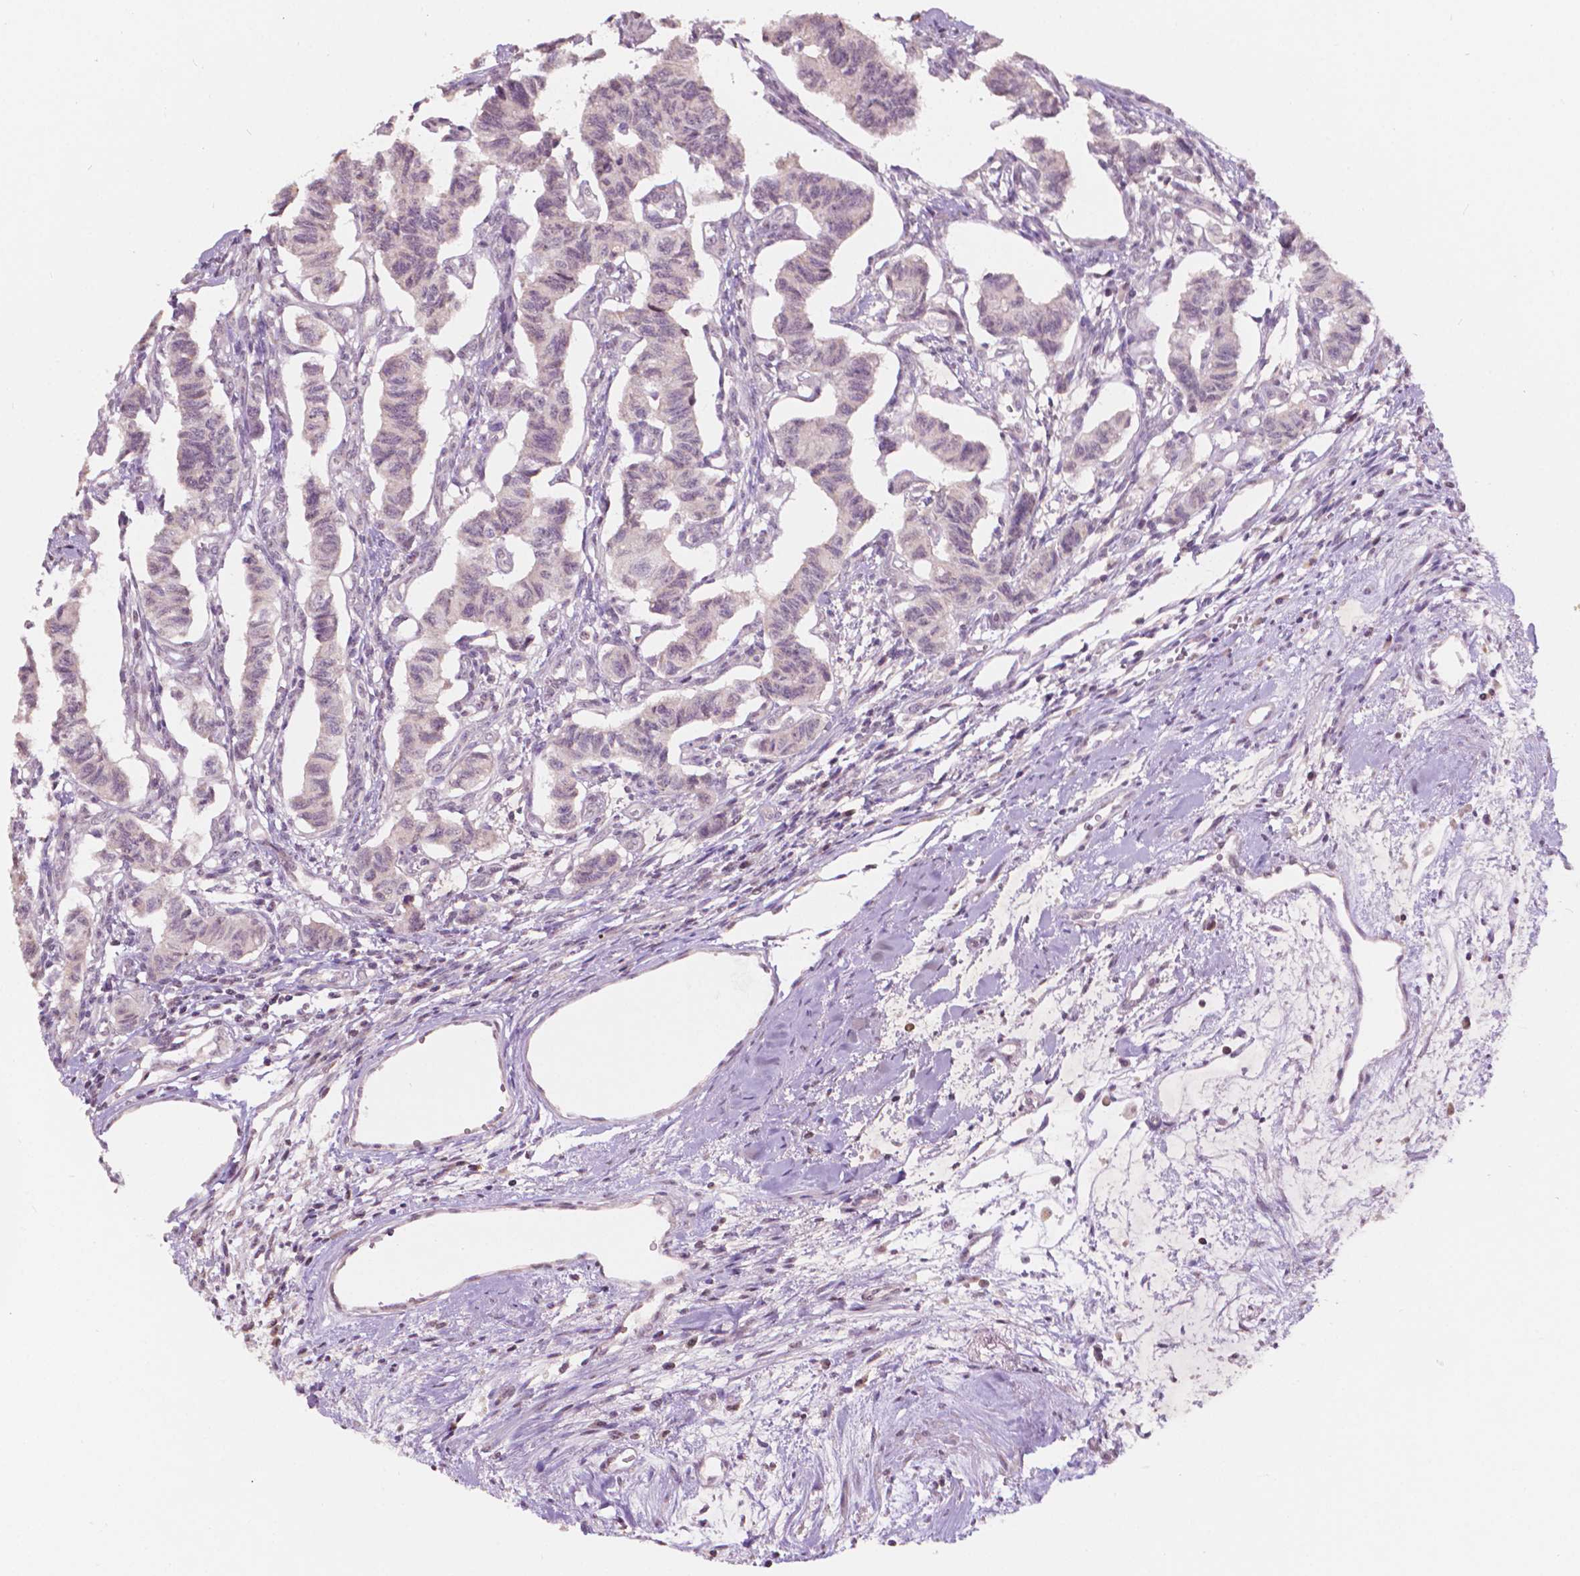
{"staining": {"intensity": "negative", "quantity": "none", "location": "none"}, "tissue": "carcinoid", "cell_type": "Tumor cells", "image_type": "cancer", "snomed": [{"axis": "morphology", "description": "Carcinoid, malignant, NOS"}, {"axis": "topography", "description": "Kidney"}], "caption": "DAB immunohistochemical staining of human malignant carcinoid shows no significant positivity in tumor cells. (Stains: DAB IHC with hematoxylin counter stain, Microscopy: brightfield microscopy at high magnification).", "gene": "NOS1AP", "patient": {"sex": "female", "age": 41}}